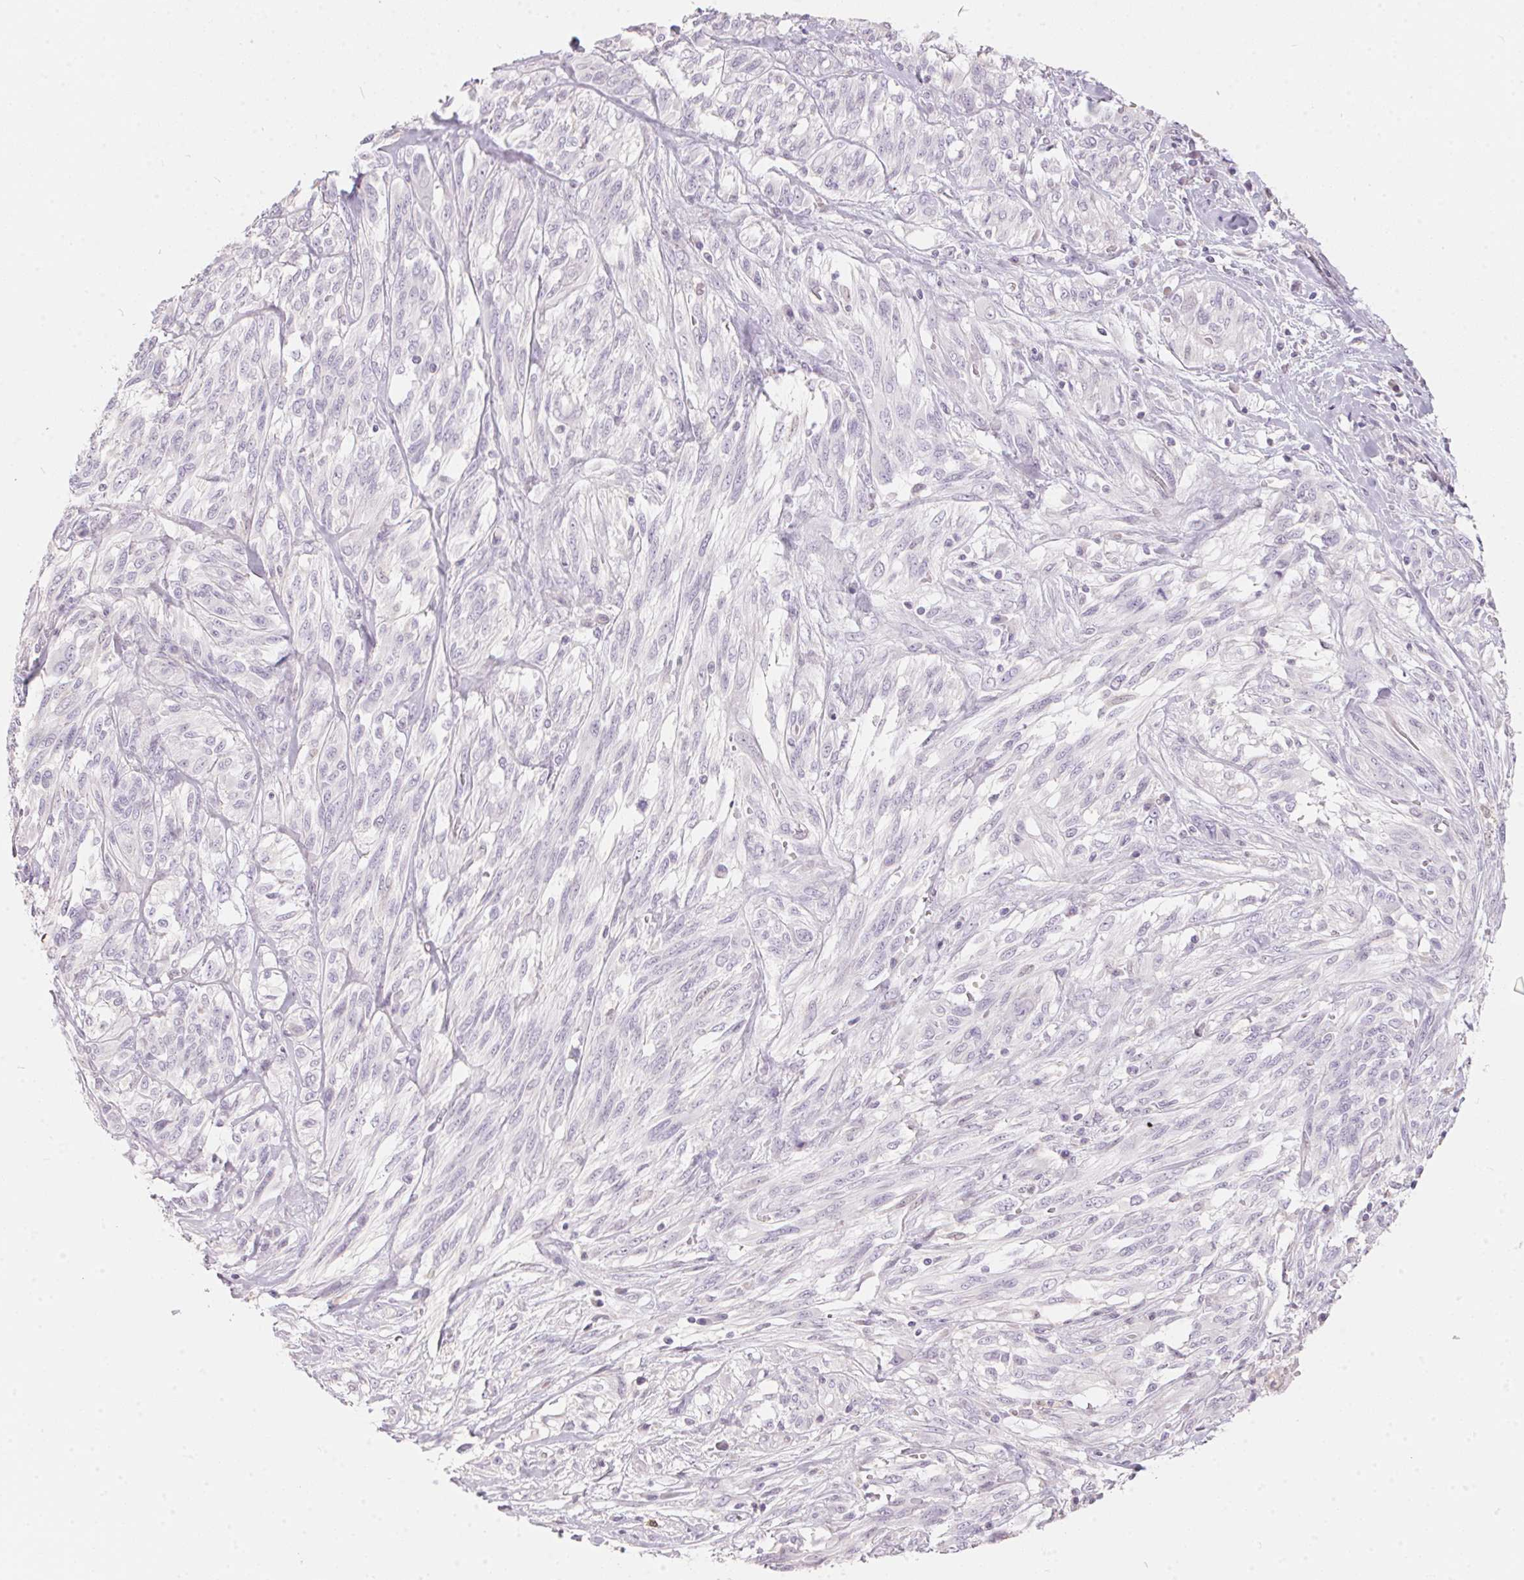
{"staining": {"intensity": "negative", "quantity": "none", "location": "none"}, "tissue": "melanoma", "cell_type": "Tumor cells", "image_type": "cancer", "snomed": [{"axis": "morphology", "description": "Malignant melanoma, NOS"}, {"axis": "topography", "description": "Skin"}], "caption": "An immunohistochemistry (IHC) histopathology image of melanoma is shown. There is no staining in tumor cells of melanoma.", "gene": "SERPINB1", "patient": {"sex": "female", "age": 91}}